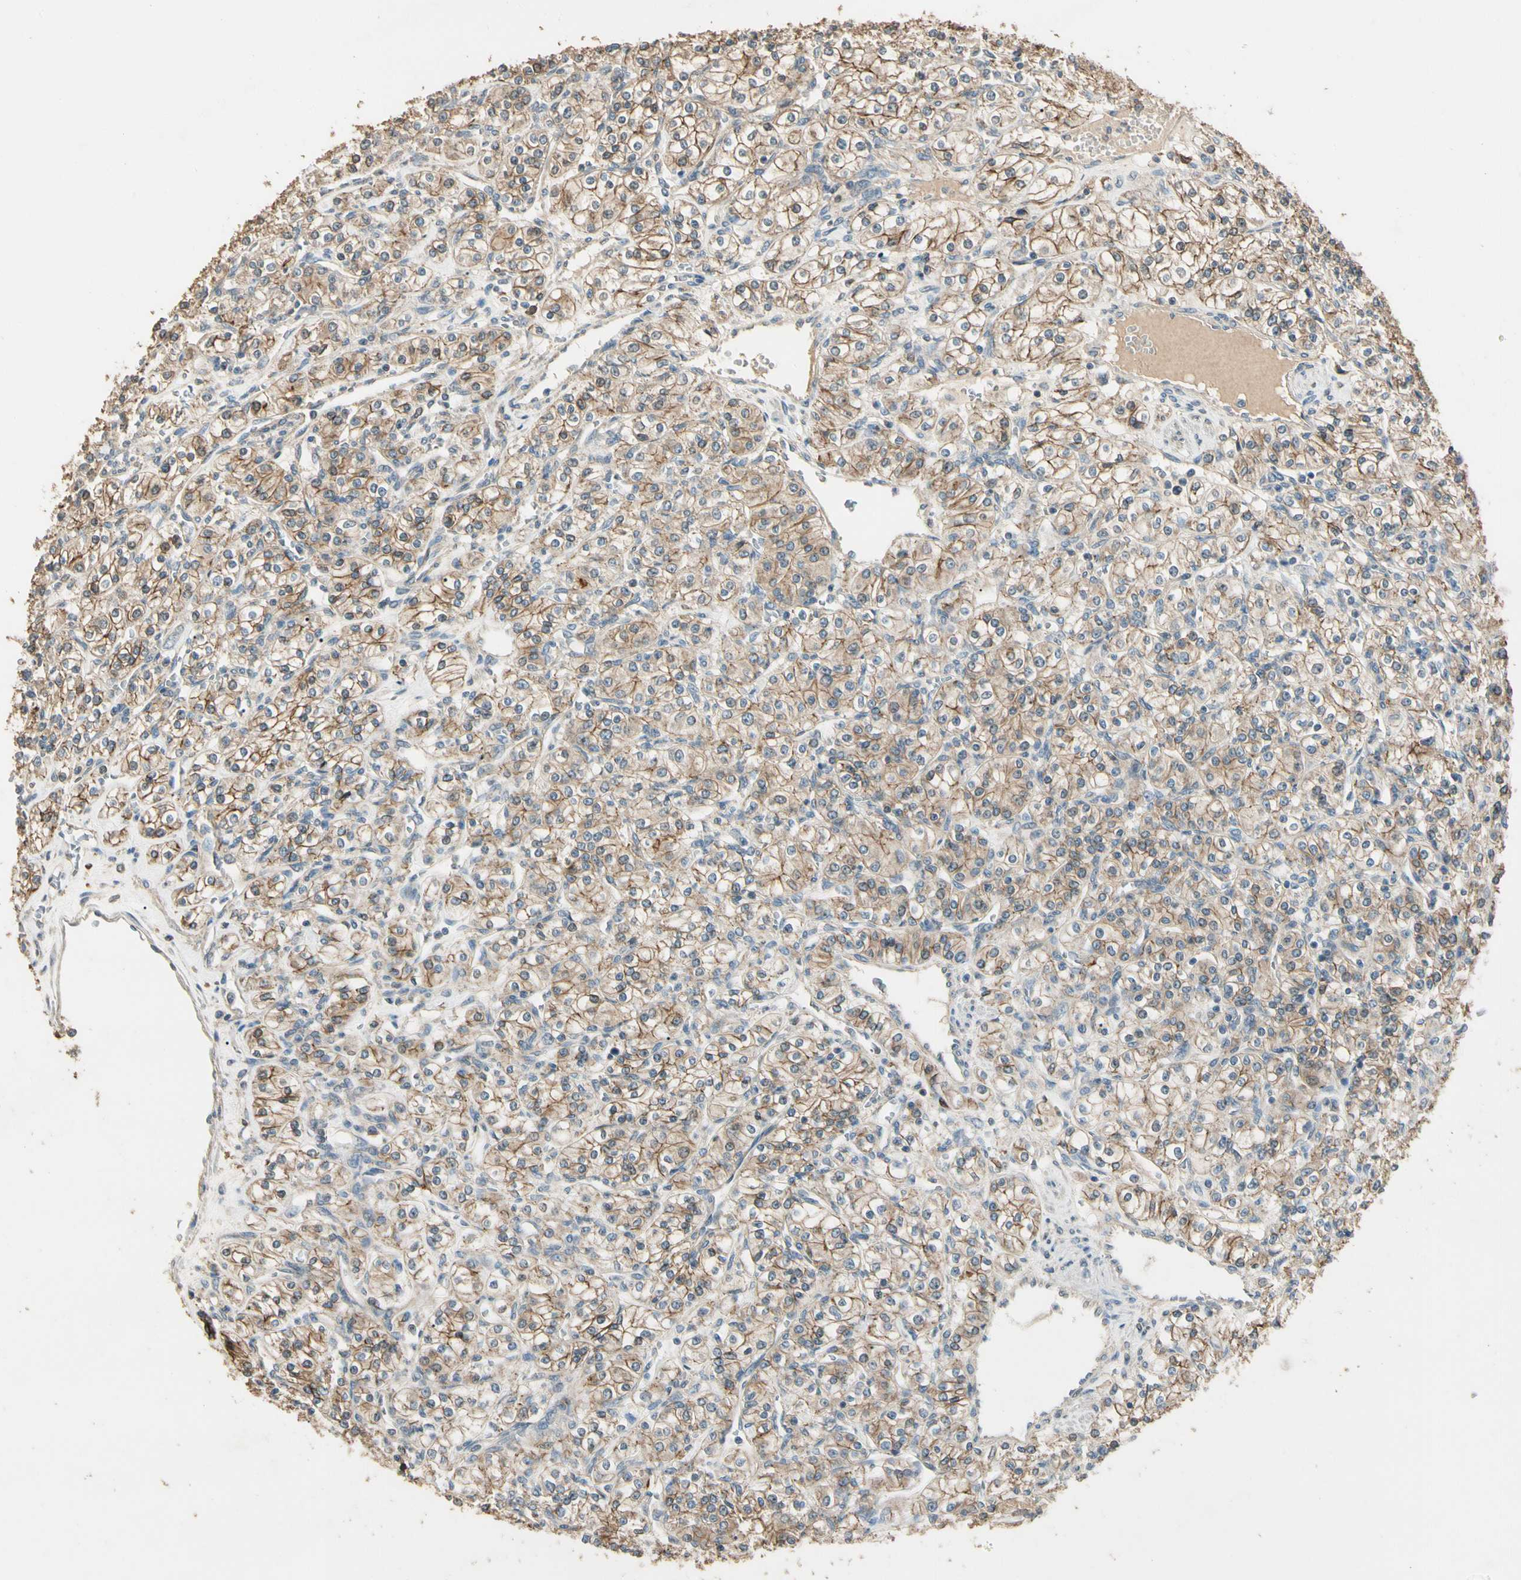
{"staining": {"intensity": "moderate", "quantity": ">75%", "location": "cytoplasmic/membranous"}, "tissue": "renal cancer", "cell_type": "Tumor cells", "image_type": "cancer", "snomed": [{"axis": "morphology", "description": "Adenocarcinoma, NOS"}, {"axis": "topography", "description": "Kidney"}], "caption": "Renal cancer stained with a brown dye shows moderate cytoplasmic/membranous positive positivity in approximately >75% of tumor cells.", "gene": "CDH6", "patient": {"sex": "male", "age": 77}}